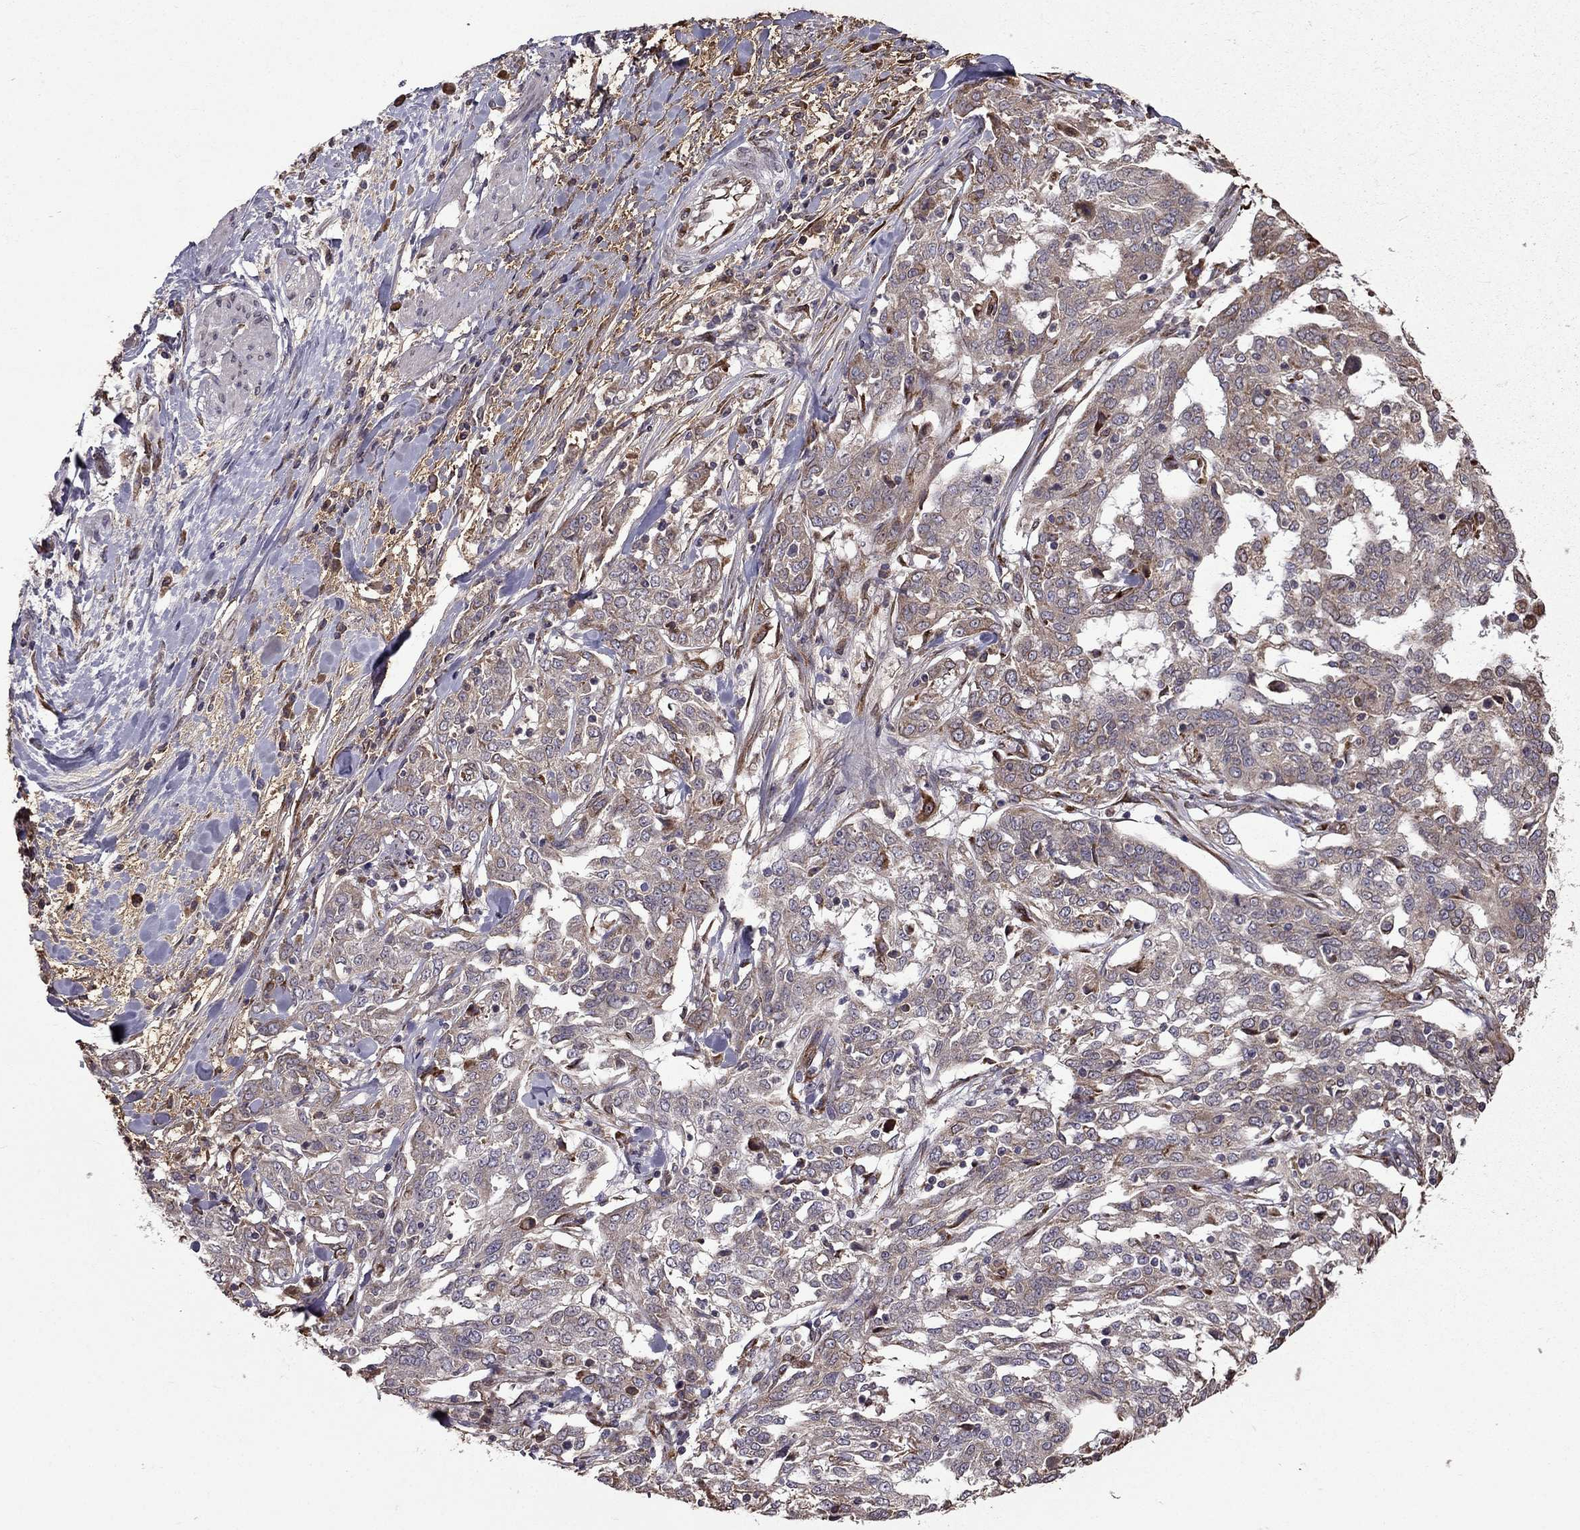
{"staining": {"intensity": "weak", "quantity": ">75%", "location": "cytoplasmic/membranous"}, "tissue": "ovarian cancer", "cell_type": "Tumor cells", "image_type": "cancer", "snomed": [{"axis": "morphology", "description": "Cystadenocarcinoma, serous, NOS"}, {"axis": "topography", "description": "Ovary"}], "caption": "Ovarian cancer (serous cystadenocarcinoma) stained with IHC exhibits weak cytoplasmic/membranous staining in about >75% of tumor cells.", "gene": "IKBIP", "patient": {"sex": "female", "age": 67}}